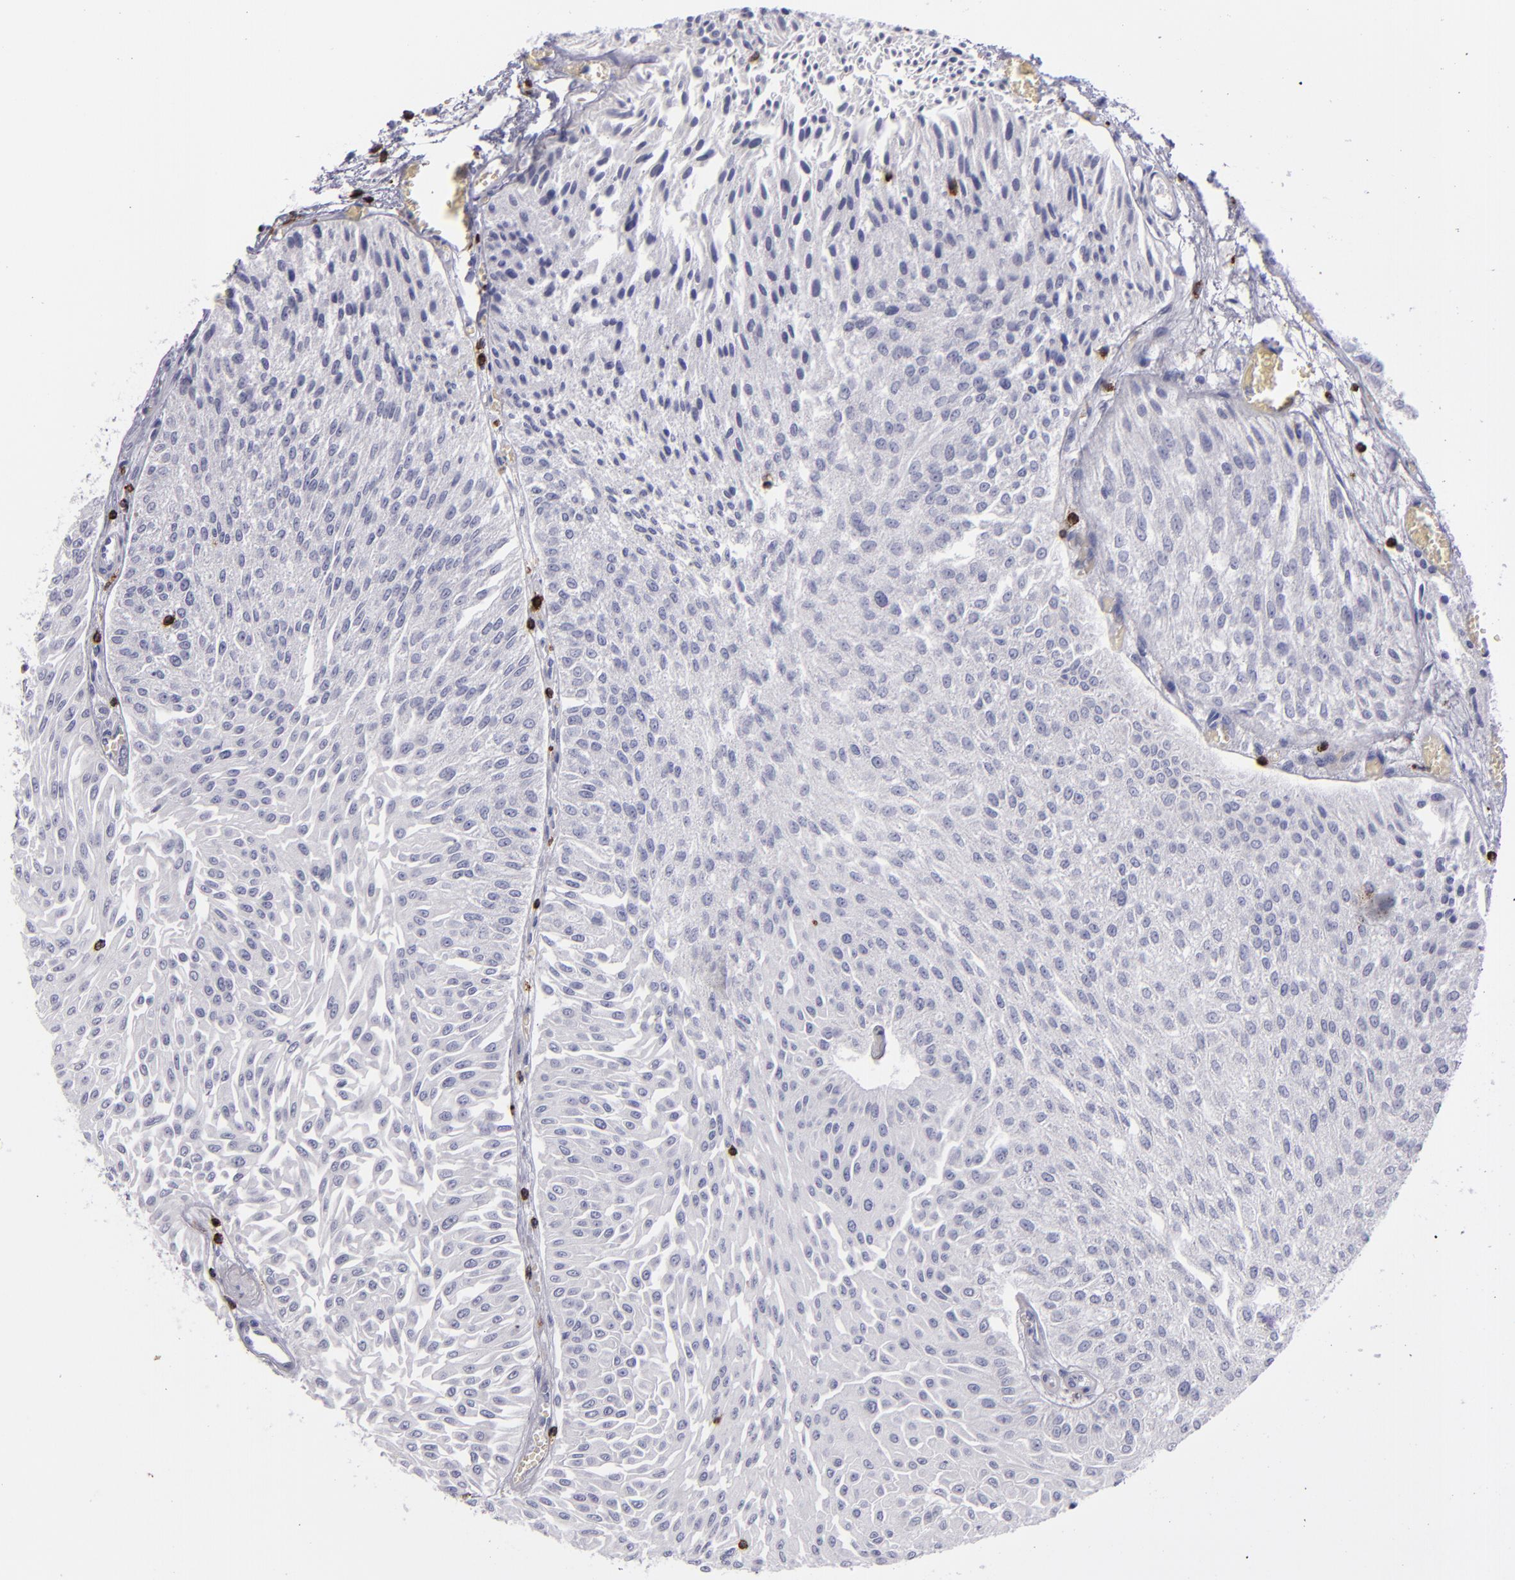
{"staining": {"intensity": "negative", "quantity": "none", "location": "none"}, "tissue": "urothelial cancer", "cell_type": "Tumor cells", "image_type": "cancer", "snomed": [{"axis": "morphology", "description": "Urothelial carcinoma, Low grade"}, {"axis": "topography", "description": "Urinary bladder"}], "caption": "Tumor cells show no significant positivity in low-grade urothelial carcinoma. The staining was performed using DAB (3,3'-diaminobenzidine) to visualize the protein expression in brown, while the nuclei were stained in blue with hematoxylin (Magnification: 20x).", "gene": "CD2", "patient": {"sex": "male", "age": 86}}